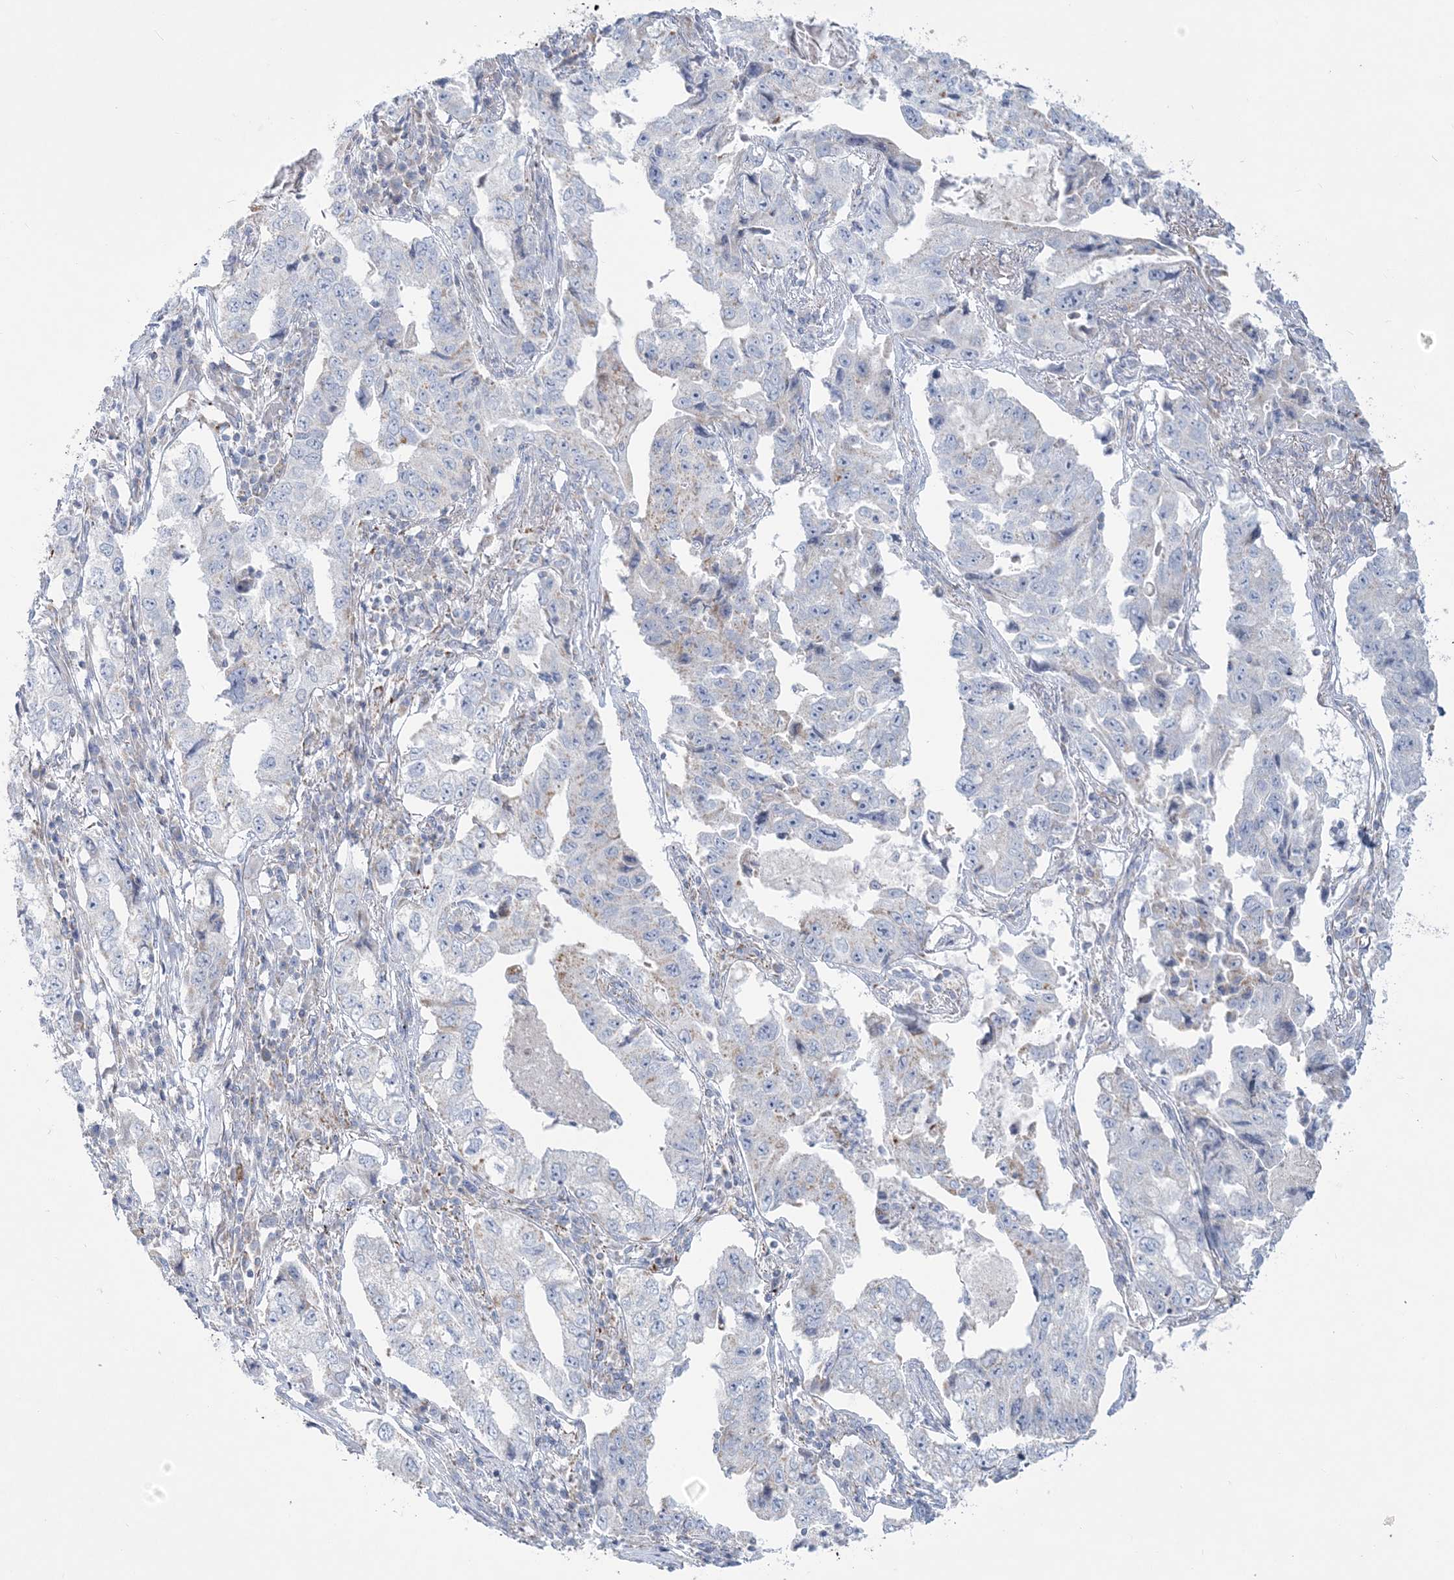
{"staining": {"intensity": "negative", "quantity": "none", "location": "none"}, "tissue": "lung cancer", "cell_type": "Tumor cells", "image_type": "cancer", "snomed": [{"axis": "morphology", "description": "Adenocarcinoma, NOS"}, {"axis": "topography", "description": "Lung"}], "caption": "The immunohistochemistry photomicrograph has no significant positivity in tumor cells of lung adenocarcinoma tissue.", "gene": "TBC1D7", "patient": {"sex": "female", "age": 51}}